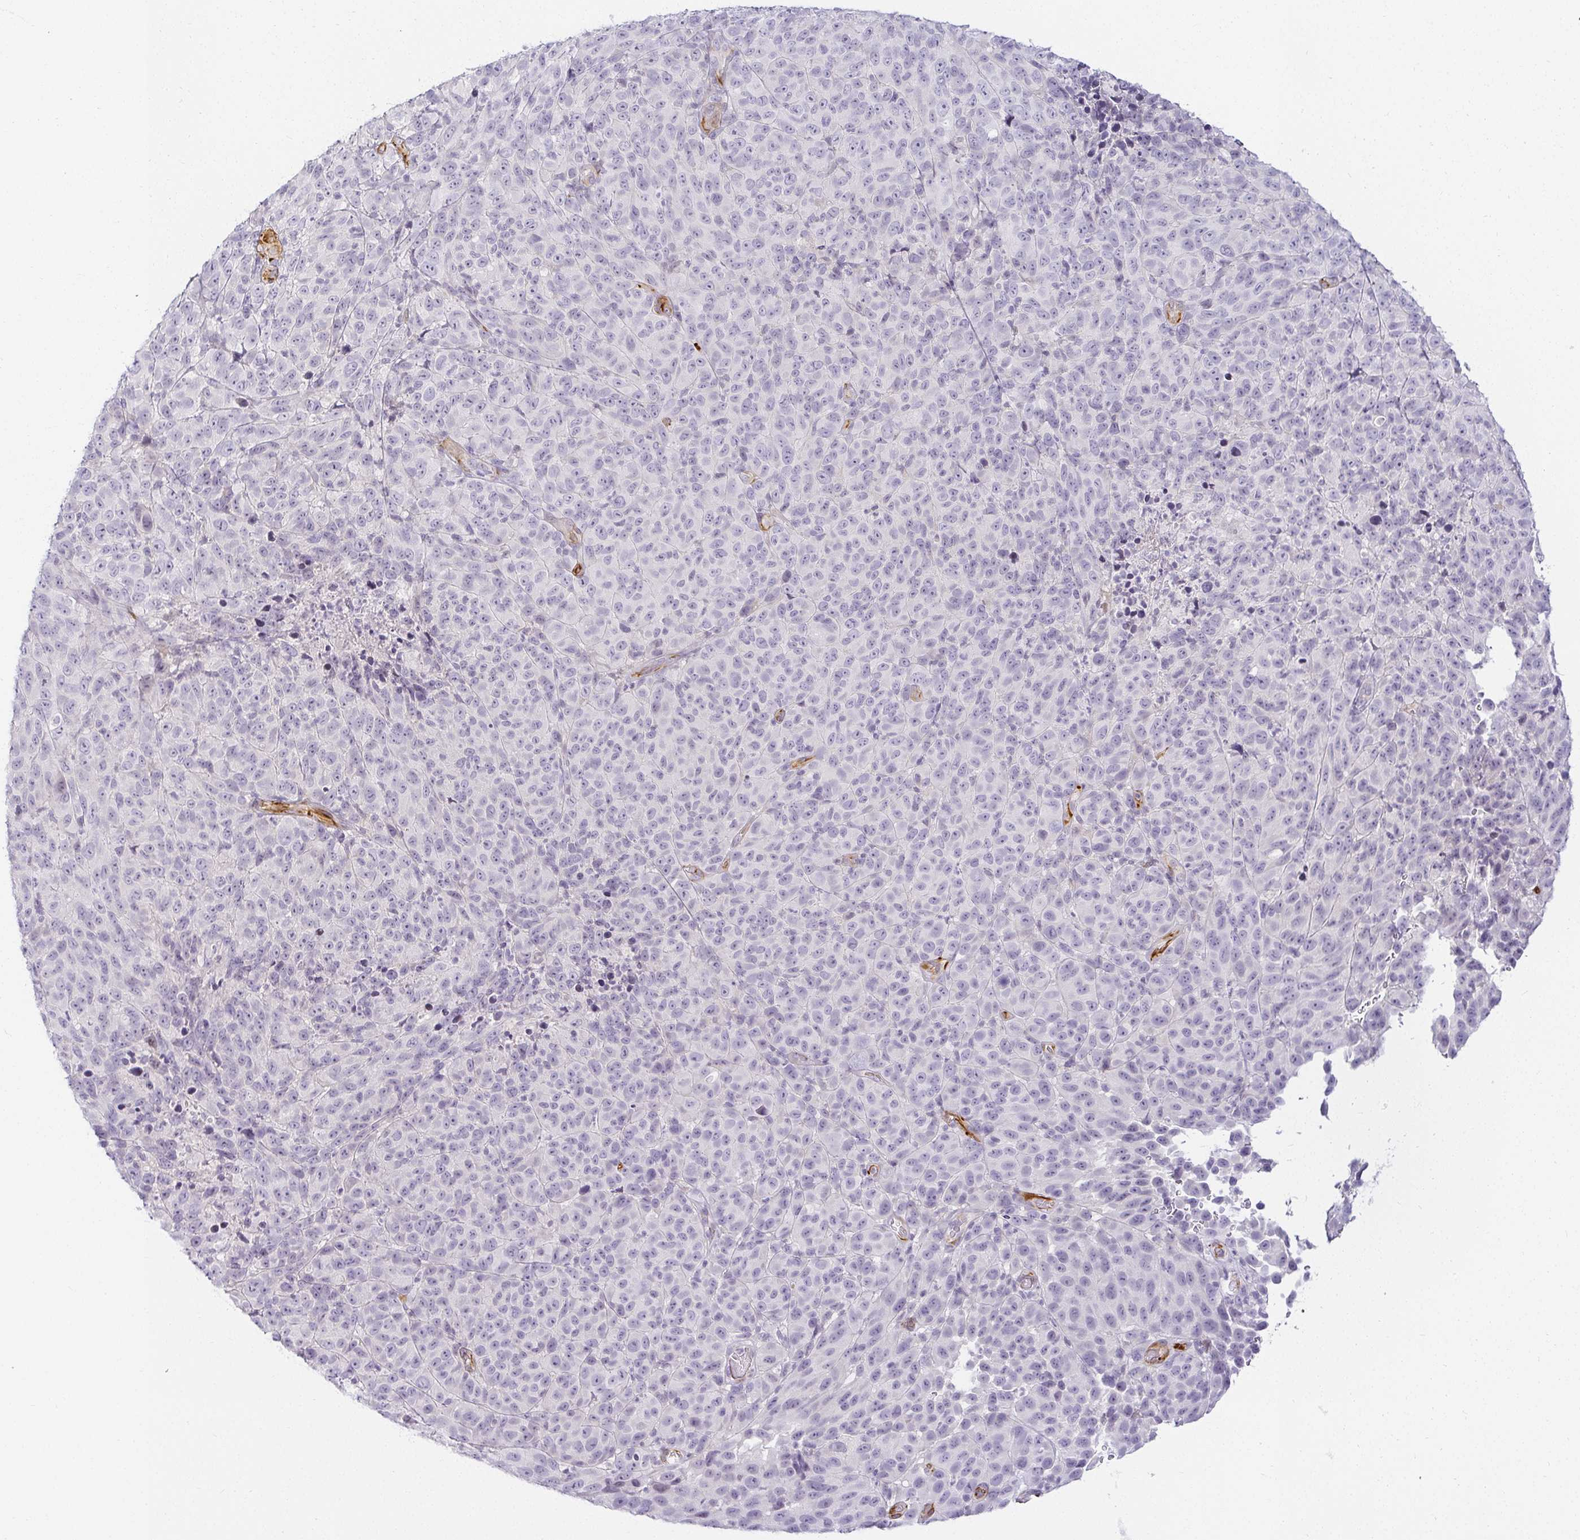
{"staining": {"intensity": "negative", "quantity": "none", "location": "none"}, "tissue": "melanoma", "cell_type": "Tumor cells", "image_type": "cancer", "snomed": [{"axis": "morphology", "description": "Malignant melanoma, NOS"}, {"axis": "topography", "description": "Skin"}], "caption": "Protein analysis of malignant melanoma exhibits no significant expression in tumor cells.", "gene": "ACAN", "patient": {"sex": "male", "age": 85}}